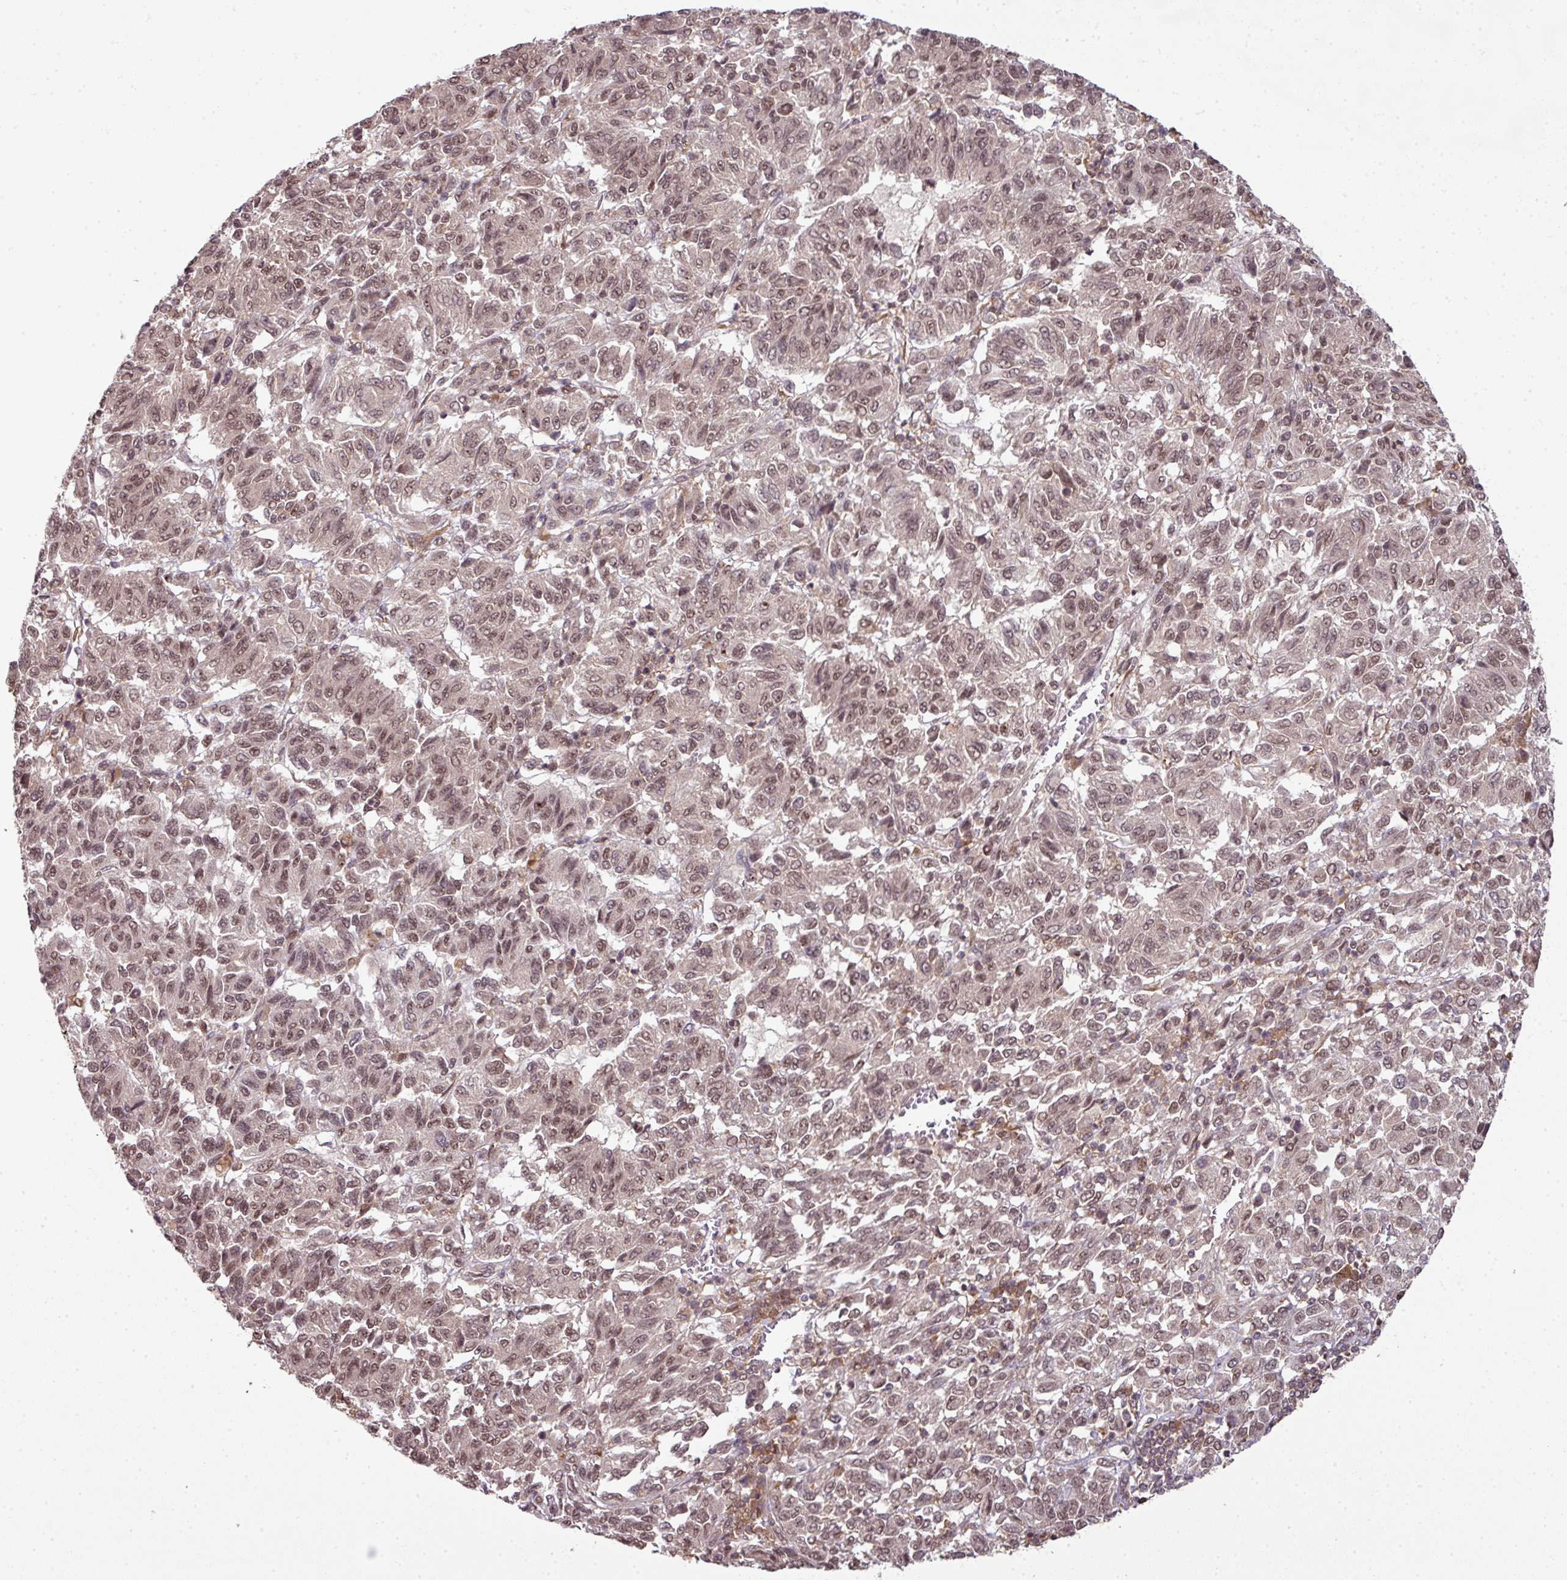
{"staining": {"intensity": "moderate", "quantity": ">75%", "location": "nuclear"}, "tissue": "melanoma", "cell_type": "Tumor cells", "image_type": "cancer", "snomed": [{"axis": "morphology", "description": "Malignant melanoma, Metastatic site"}, {"axis": "topography", "description": "Lung"}], "caption": "Immunohistochemistry (DAB) staining of human melanoma exhibits moderate nuclear protein staining in about >75% of tumor cells. (Stains: DAB in brown, nuclei in blue, Microscopy: brightfield microscopy at high magnification).", "gene": "ANKRD18A", "patient": {"sex": "male", "age": 64}}